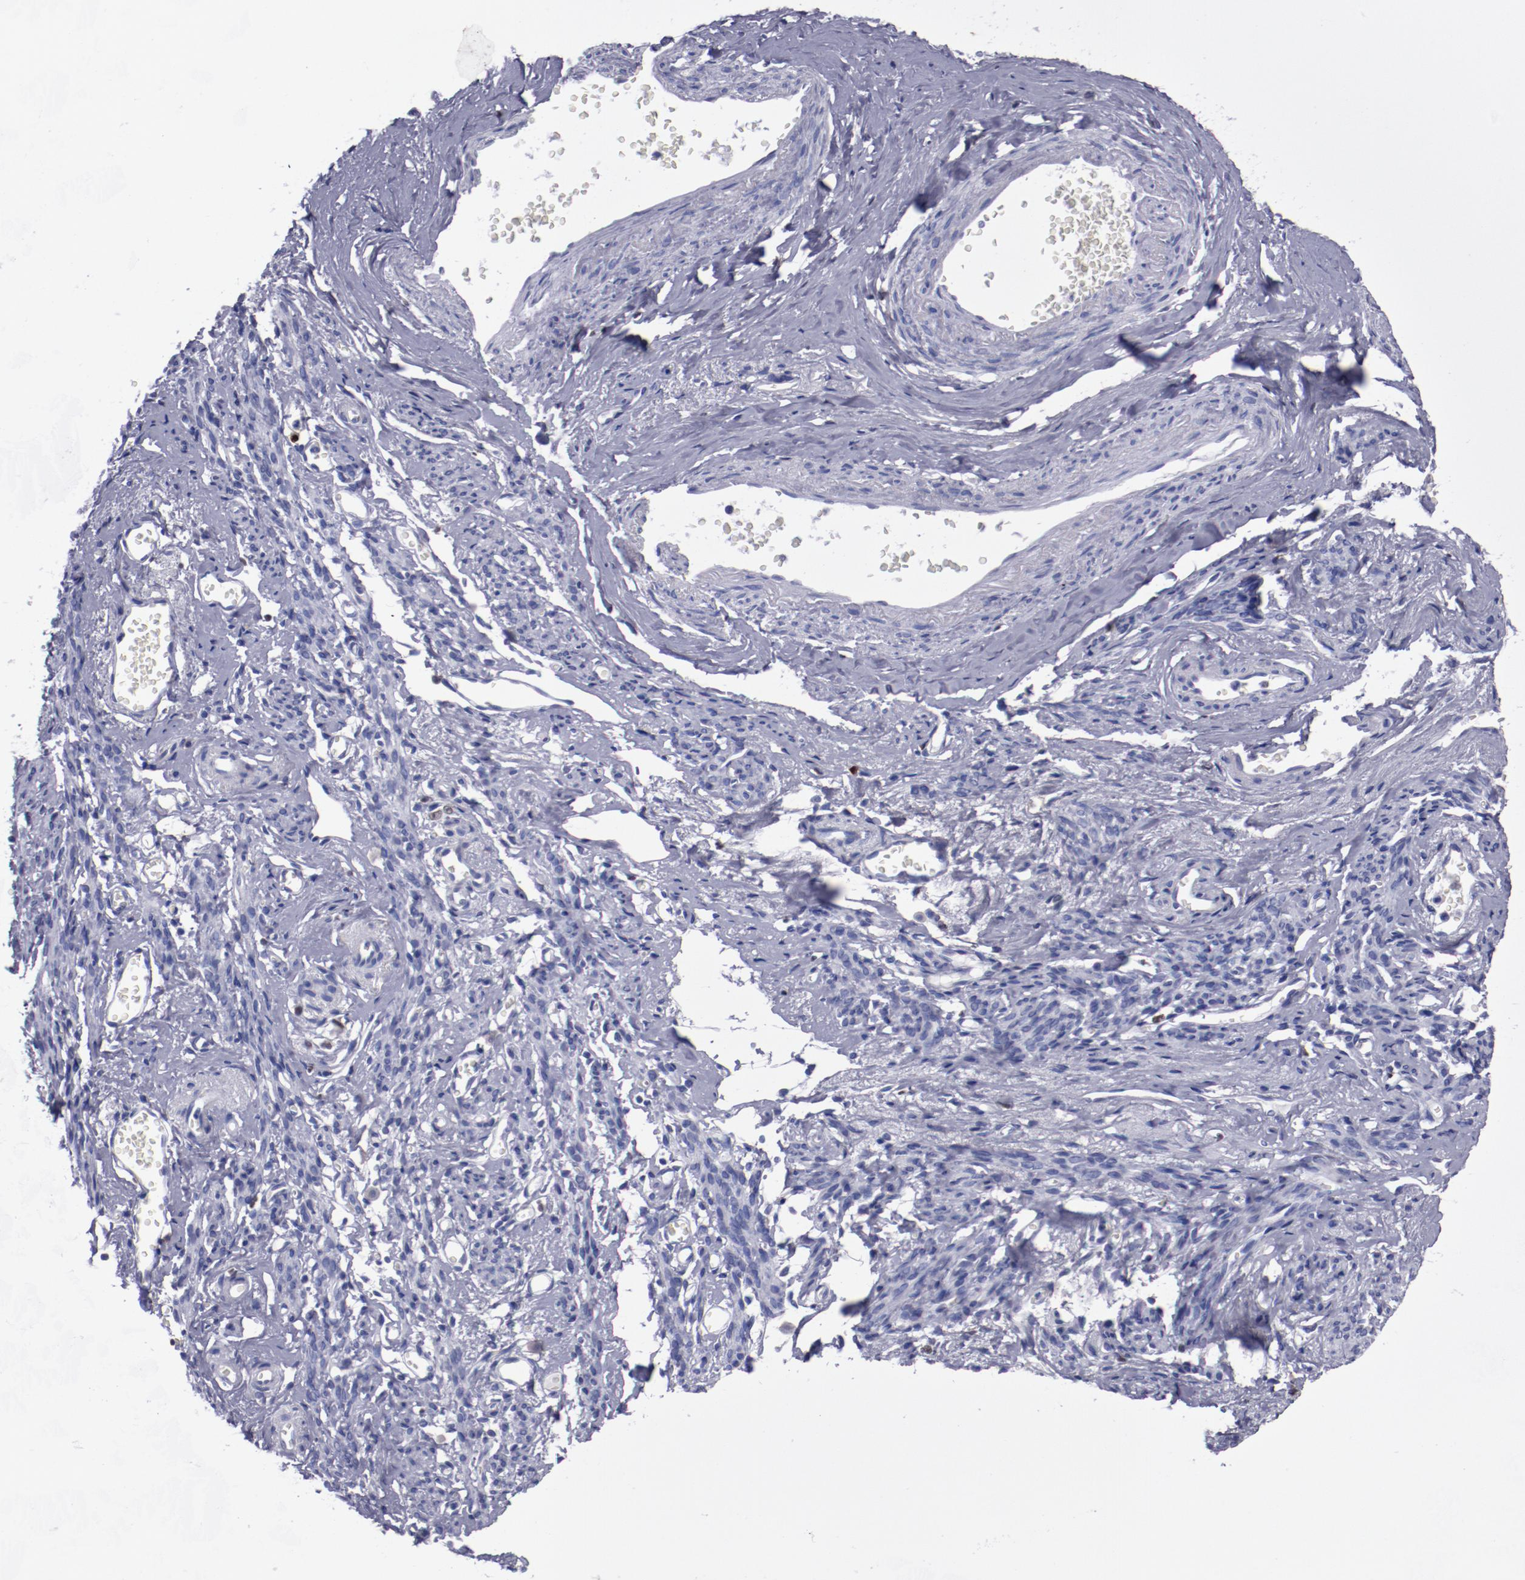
{"staining": {"intensity": "negative", "quantity": "none", "location": "none"}, "tissue": "endometrial cancer", "cell_type": "Tumor cells", "image_type": "cancer", "snomed": [{"axis": "morphology", "description": "Adenocarcinoma, NOS"}, {"axis": "topography", "description": "Endometrium"}], "caption": "Endometrial cancer (adenocarcinoma) stained for a protein using immunohistochemistry displays no staining tumor cells.", "gene": "IRF8", "patient": {"sex": "female", "age": 75}}